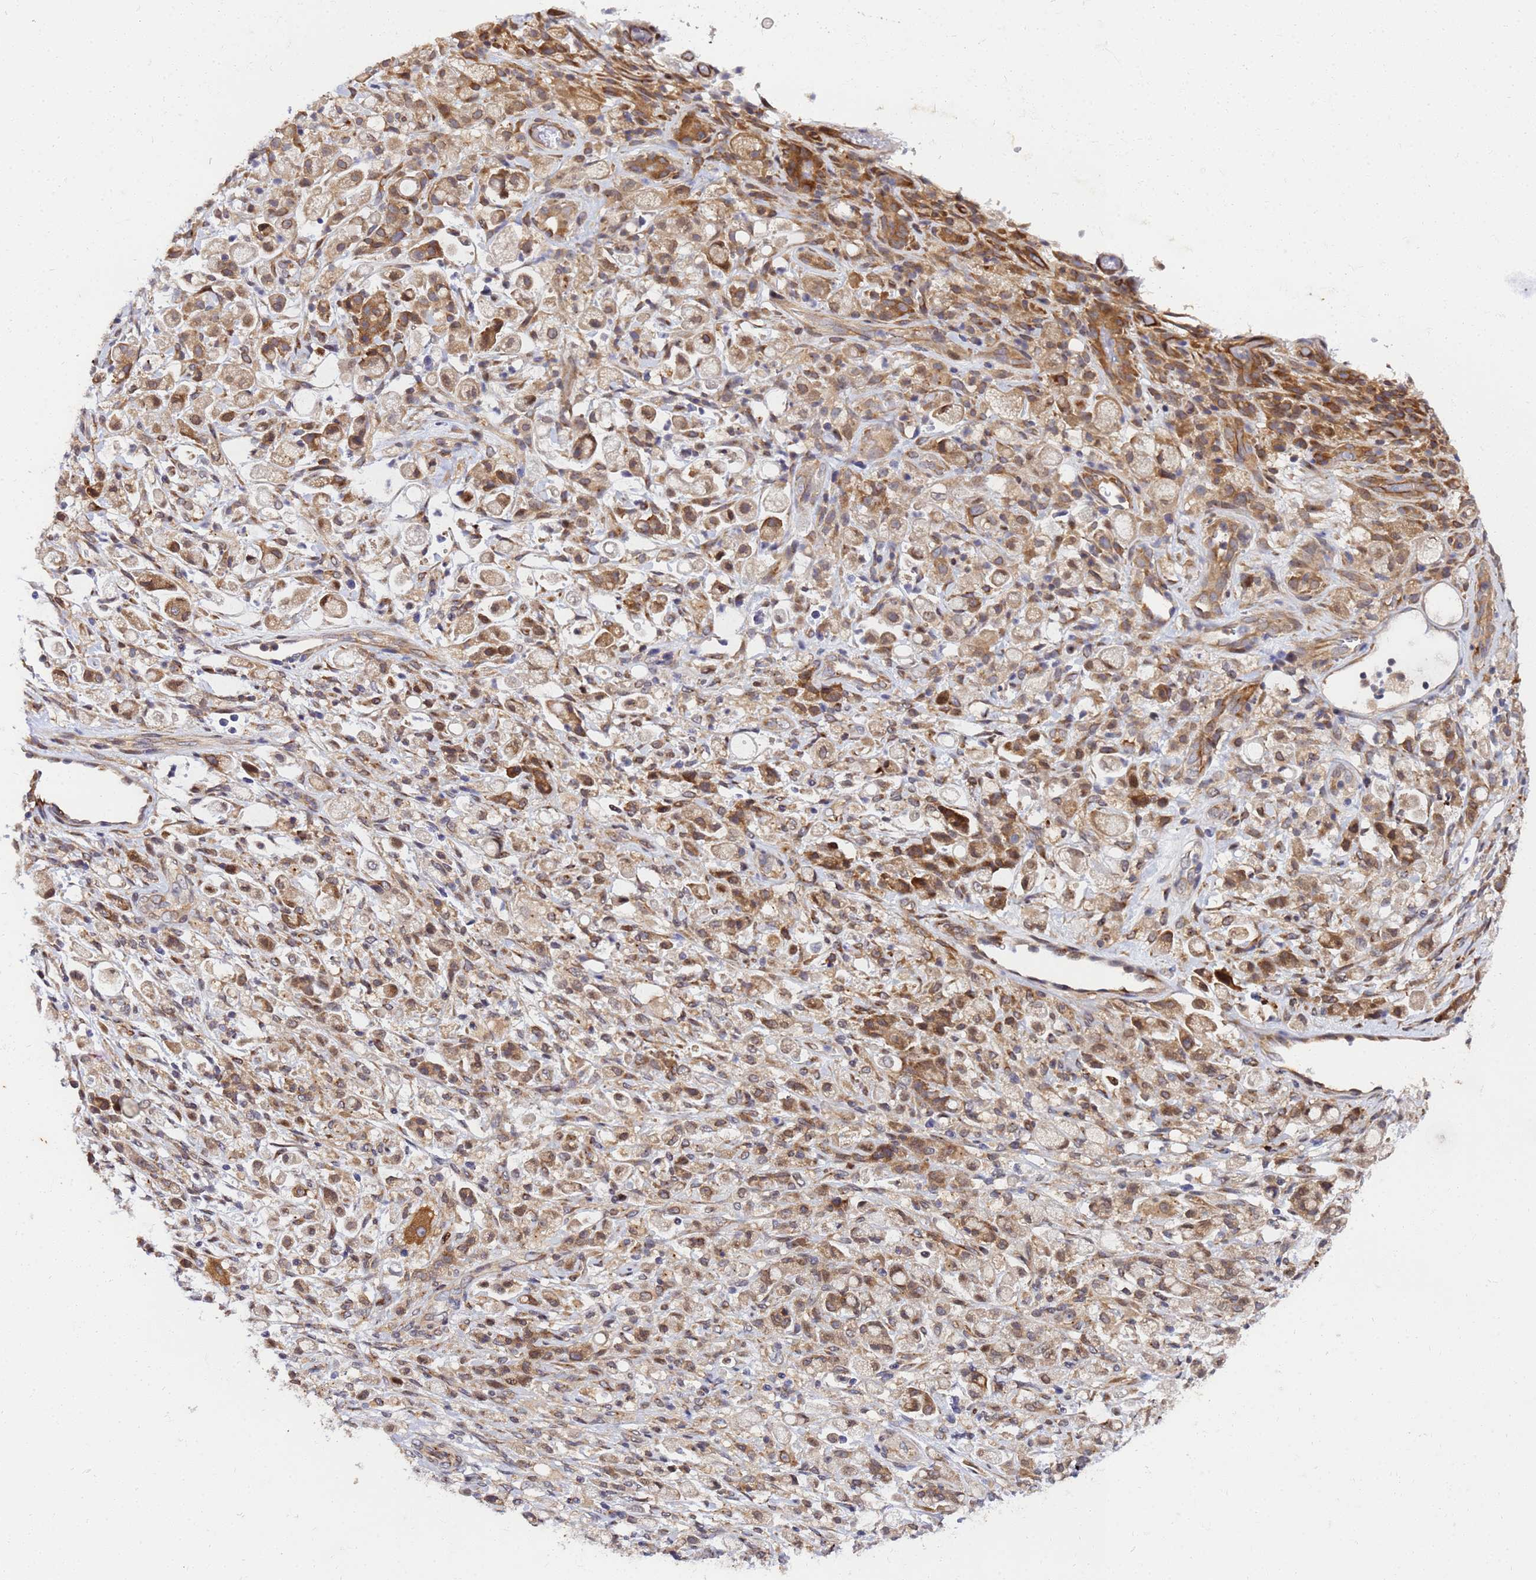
{"staining": {"intensity": "moderate", "quantity": ">75%", "location": "cytoplasmic/membranous"}, "tissue": "stomach cancer", "cell_type": "Tumor cells", "image_type": "cancer", "snomed": [{"axis": "morphology", "description": "Adenocarcinoma, NOS"}, {"axis": "topography", "description": "Stomach"}], "caption": "IHC photomicrograph of neoplastic tissue: human adenocarcinoma (stomach) stained using immunohistochemistry (IHC) exhibits medium levels of moderate protein expression localized specifically in the cytoplasmic/membranous of tumor cells, appearing as a cytoplasmic/membranous brown color.", "gene": "UNC93B1", "patient": {"sex": "female", "age": 60}}